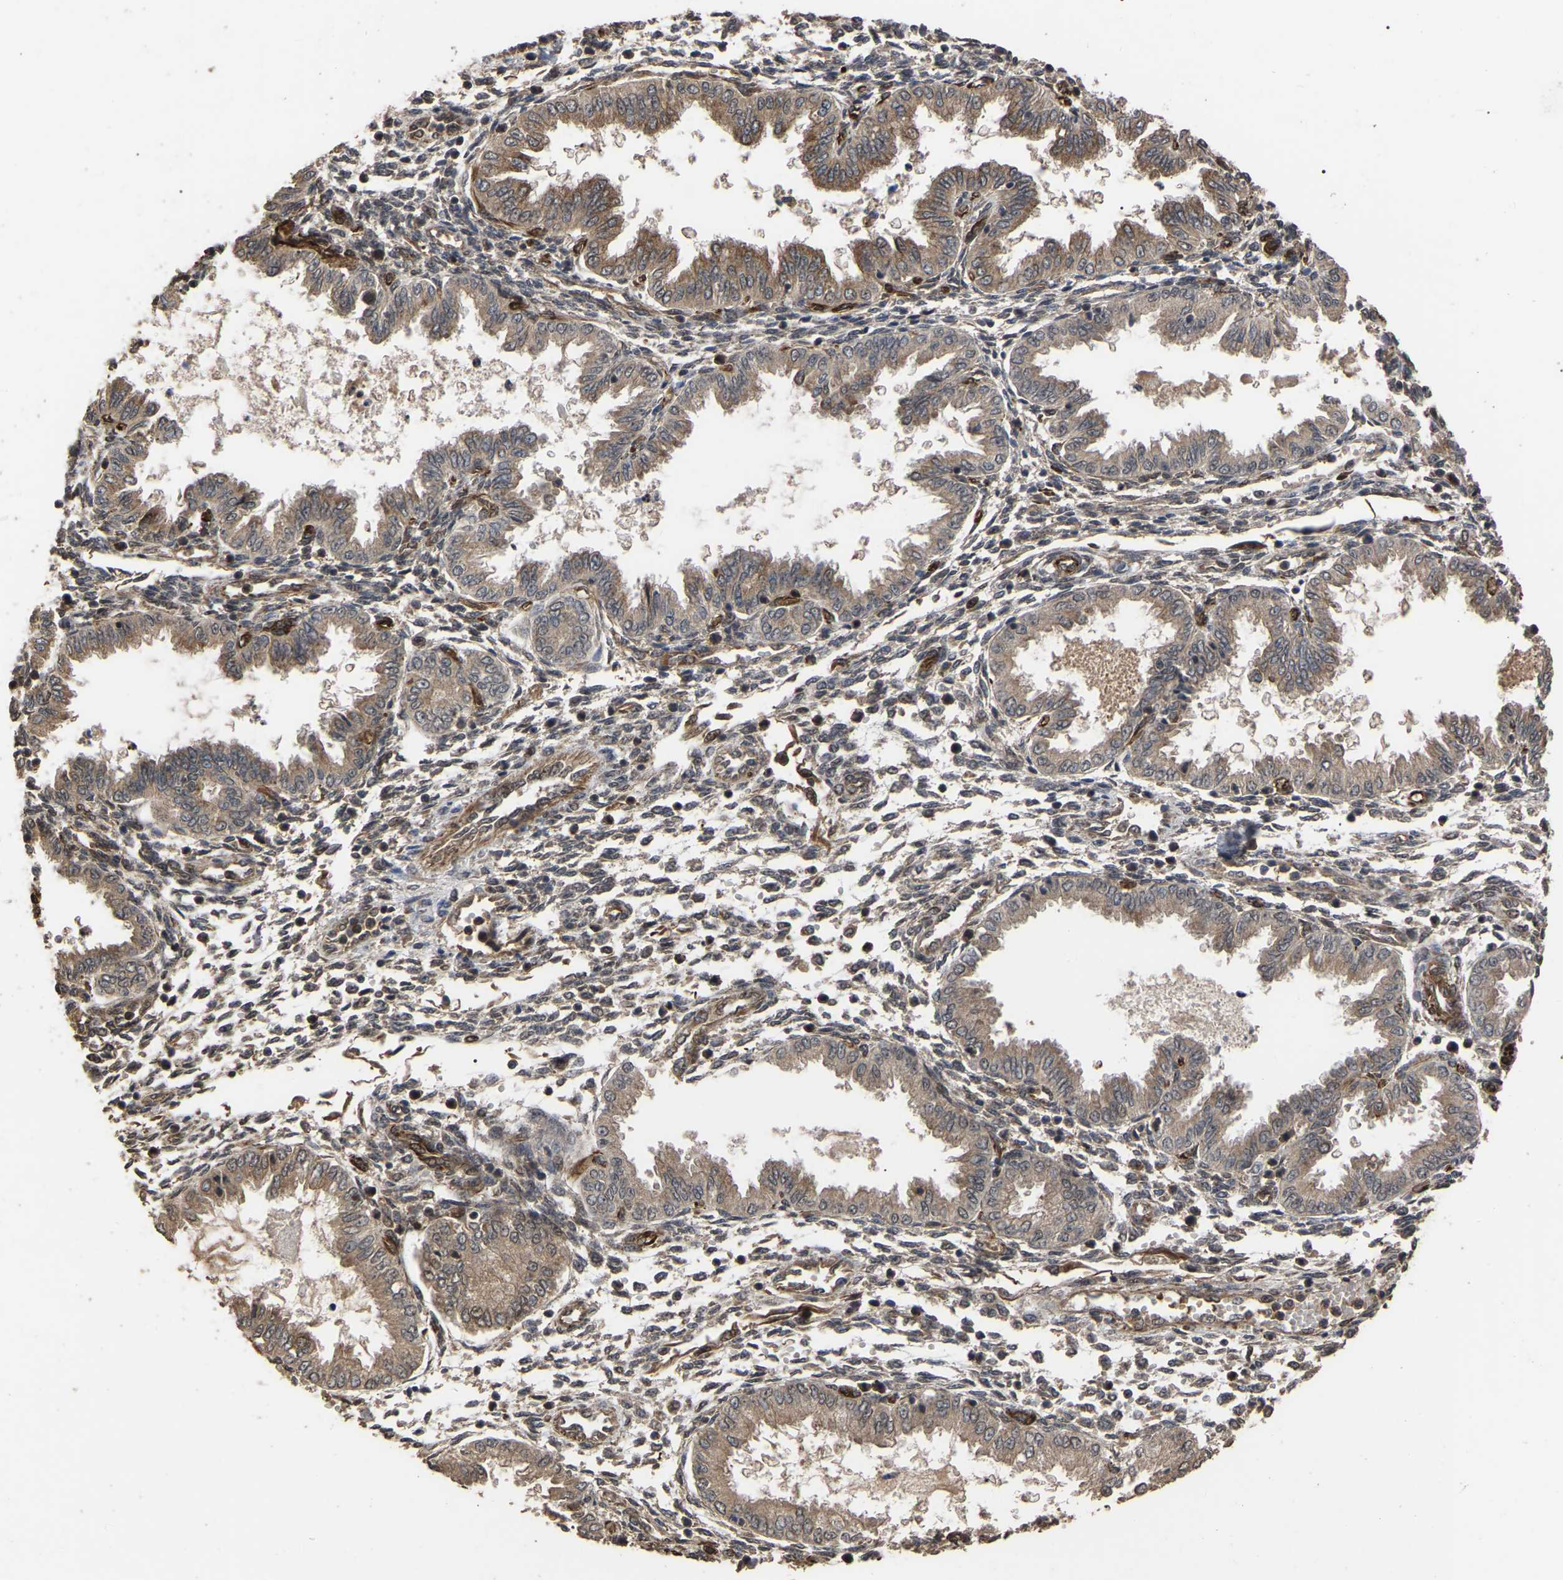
{"staining": {"intensity": "weak", "quantity": "25%-75%", "location": "cytoplasmic/membranous"}, "tissue": "endometrium", "cell_type": "Cells in endometrial stroma", "image_type": "normal", "snomed": [{"axis": "morphology", "description": "Normal tissue, NOS"}, {"axis": "topography", "description": "Endometrium"}], "caption": "High-magnification brightfield microscopy of benign endometrium stained with DAB (brown) and counterstained with hematoxylin (blue). cells in endometrial stroma exhibit weak cytoplasmic/membranous staining is appreciated in about25%-75% of cells.", "gene": "FAM161B", "patient": {"sex": "female", "age": 33}}